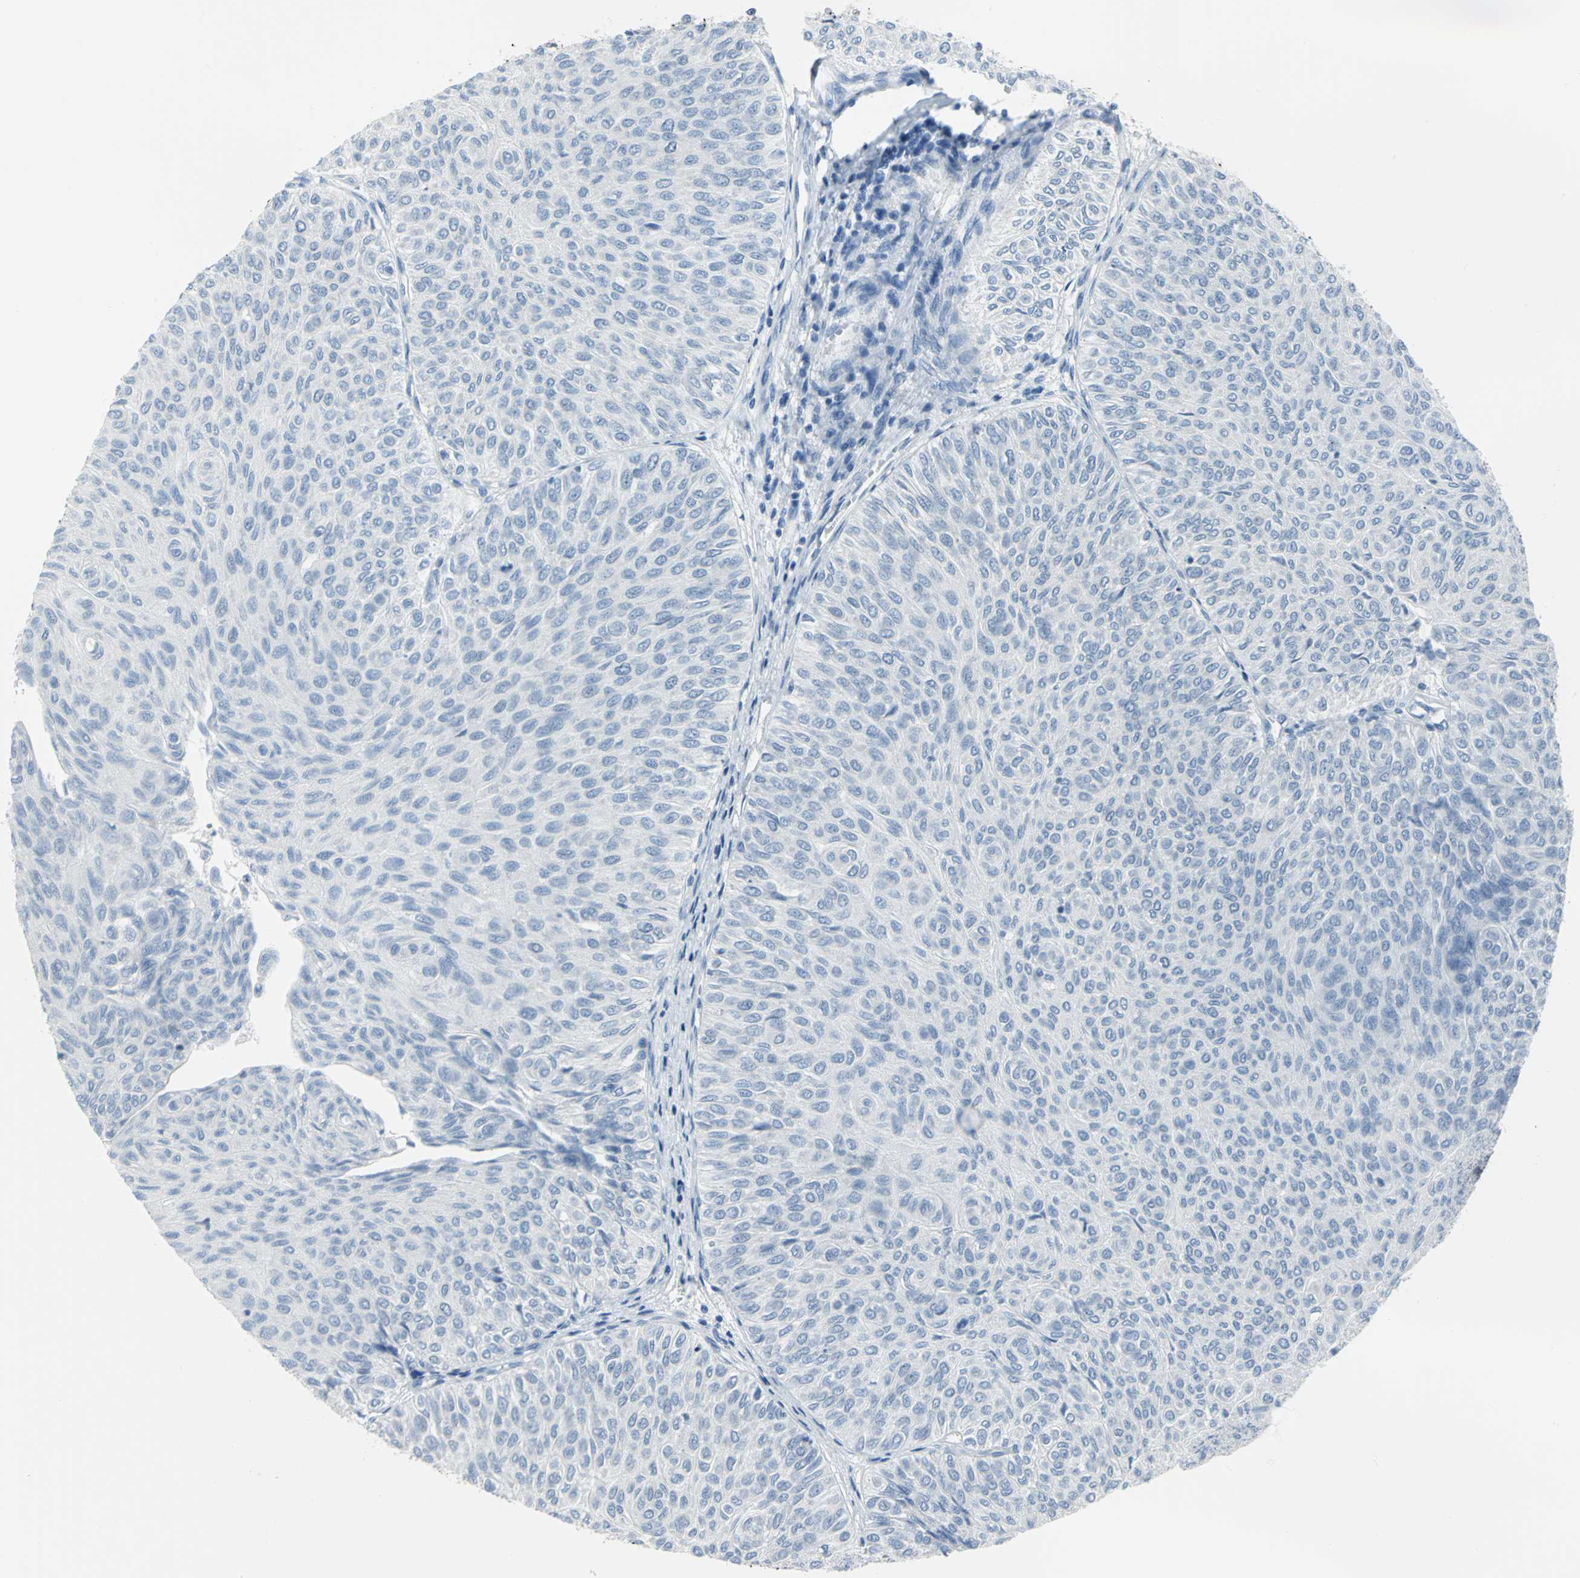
{"staining": {"intensity": "negative", "quantity": "none", "location": "none"}, "tissue": "urothelial cancer", "cell_type": "Tumor cells", "image_type": "cancer", "snomed": [{"axis": "morphology", "description": "Urothelial carcinoma, Low grade"}, {"axis": "topography", "description": "Urinary bladder"}], "caption": "Immunohistochemical staining of human urothelial cancer shows no significant staining in tumor cells.", "gene": "MCM3", "patient": {"sex": "male", "age": 78}}